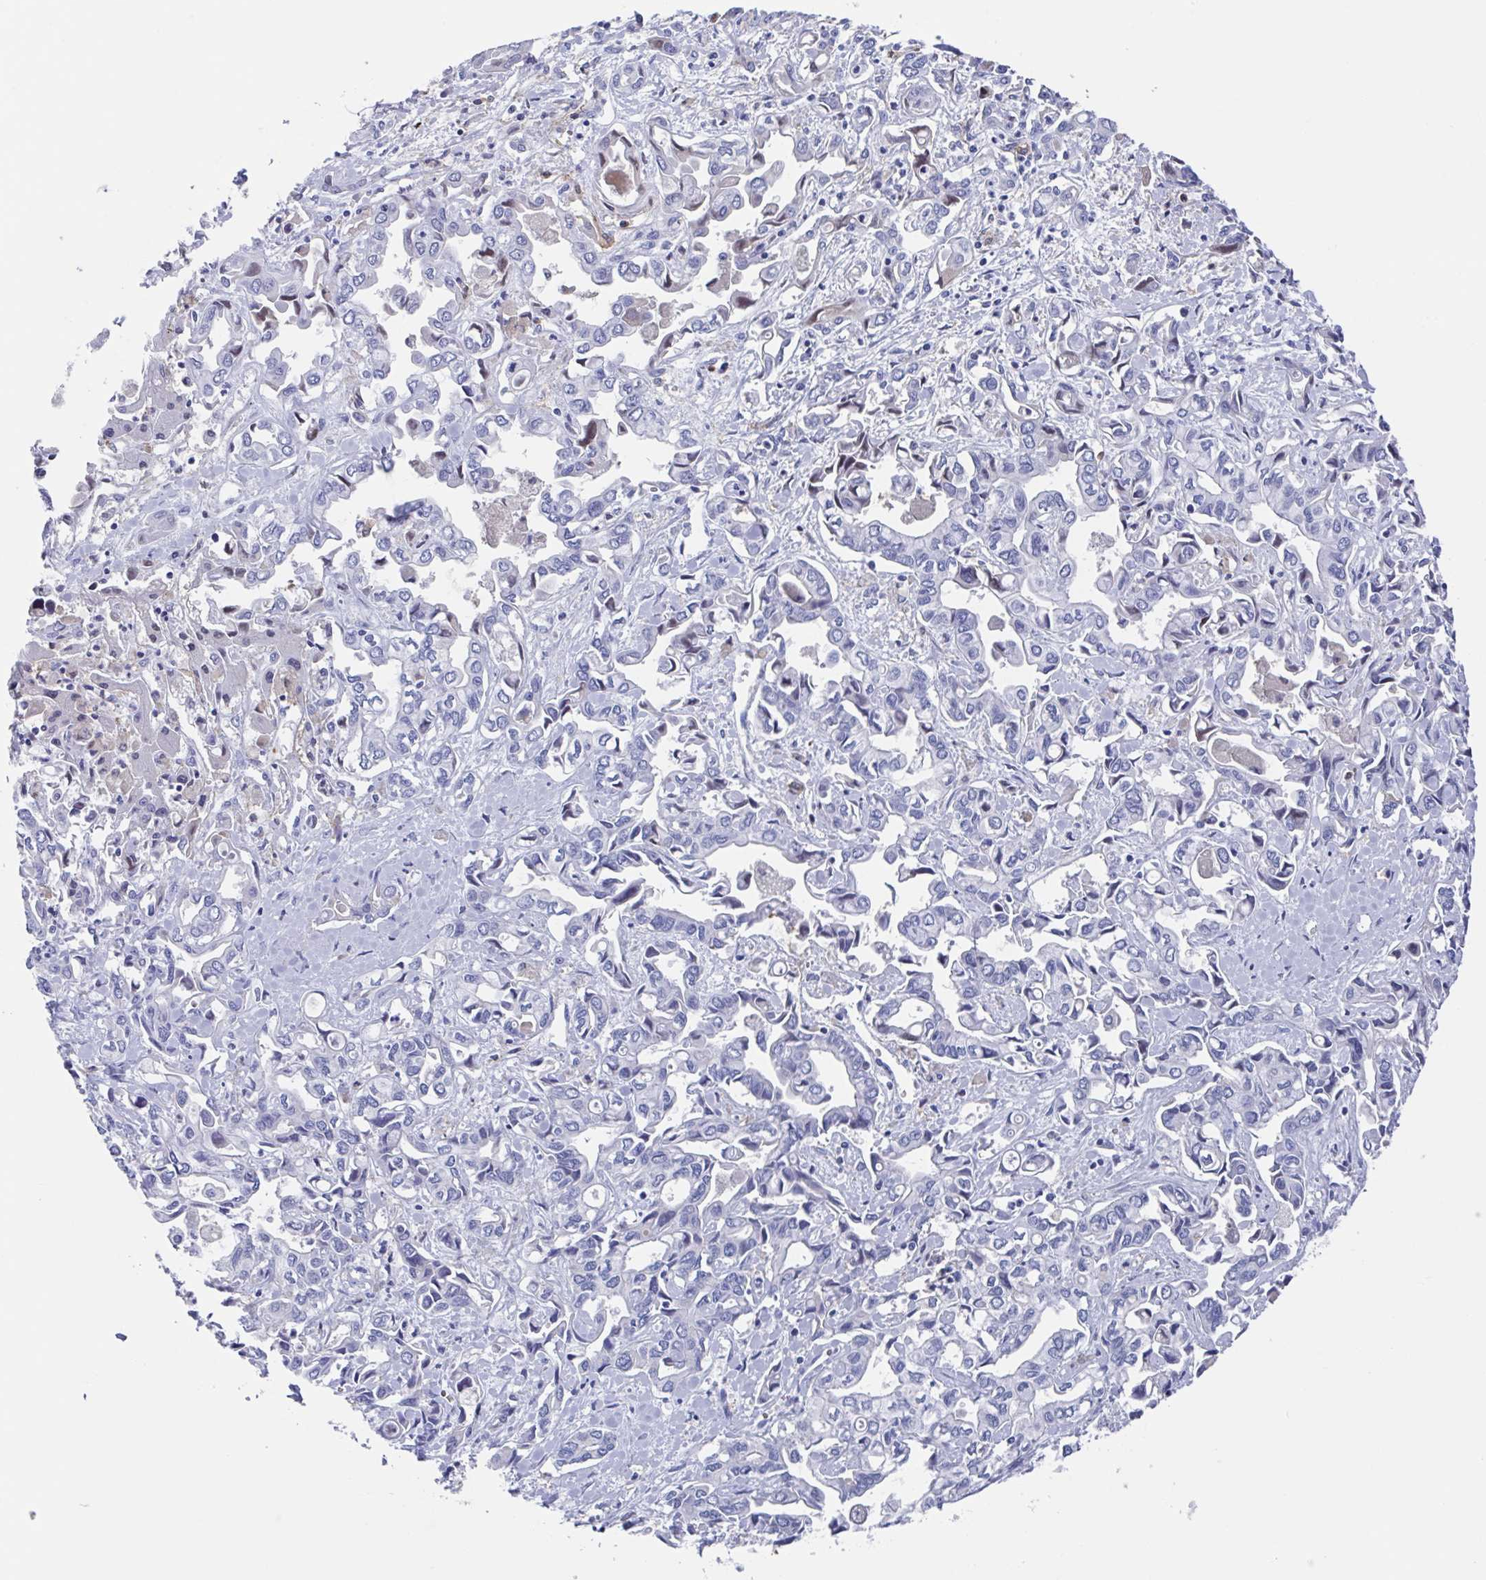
{"staining": {"intensity": "negative", "quantity": "none", "location": "none"}, "tissue": "liver cancer", "cell_type": "Tumor cells", "image_type": "cancer", "snomed": [{"axis": "morphology", "description": "Cholangiocarcinoma"}, {"axis": "topography", "description": "Liver"}], "caption": "Tumor cells show no significant positivity in liver cancer (cholangiocarcinoma). The staining is performed using DAB (3,3'-diaminobenzidine) brown chromogen with nuclei counter-stained in using hematoxylin.", "gene": "FCGR3A", "patient": {"sex": "female", "age": 64}}